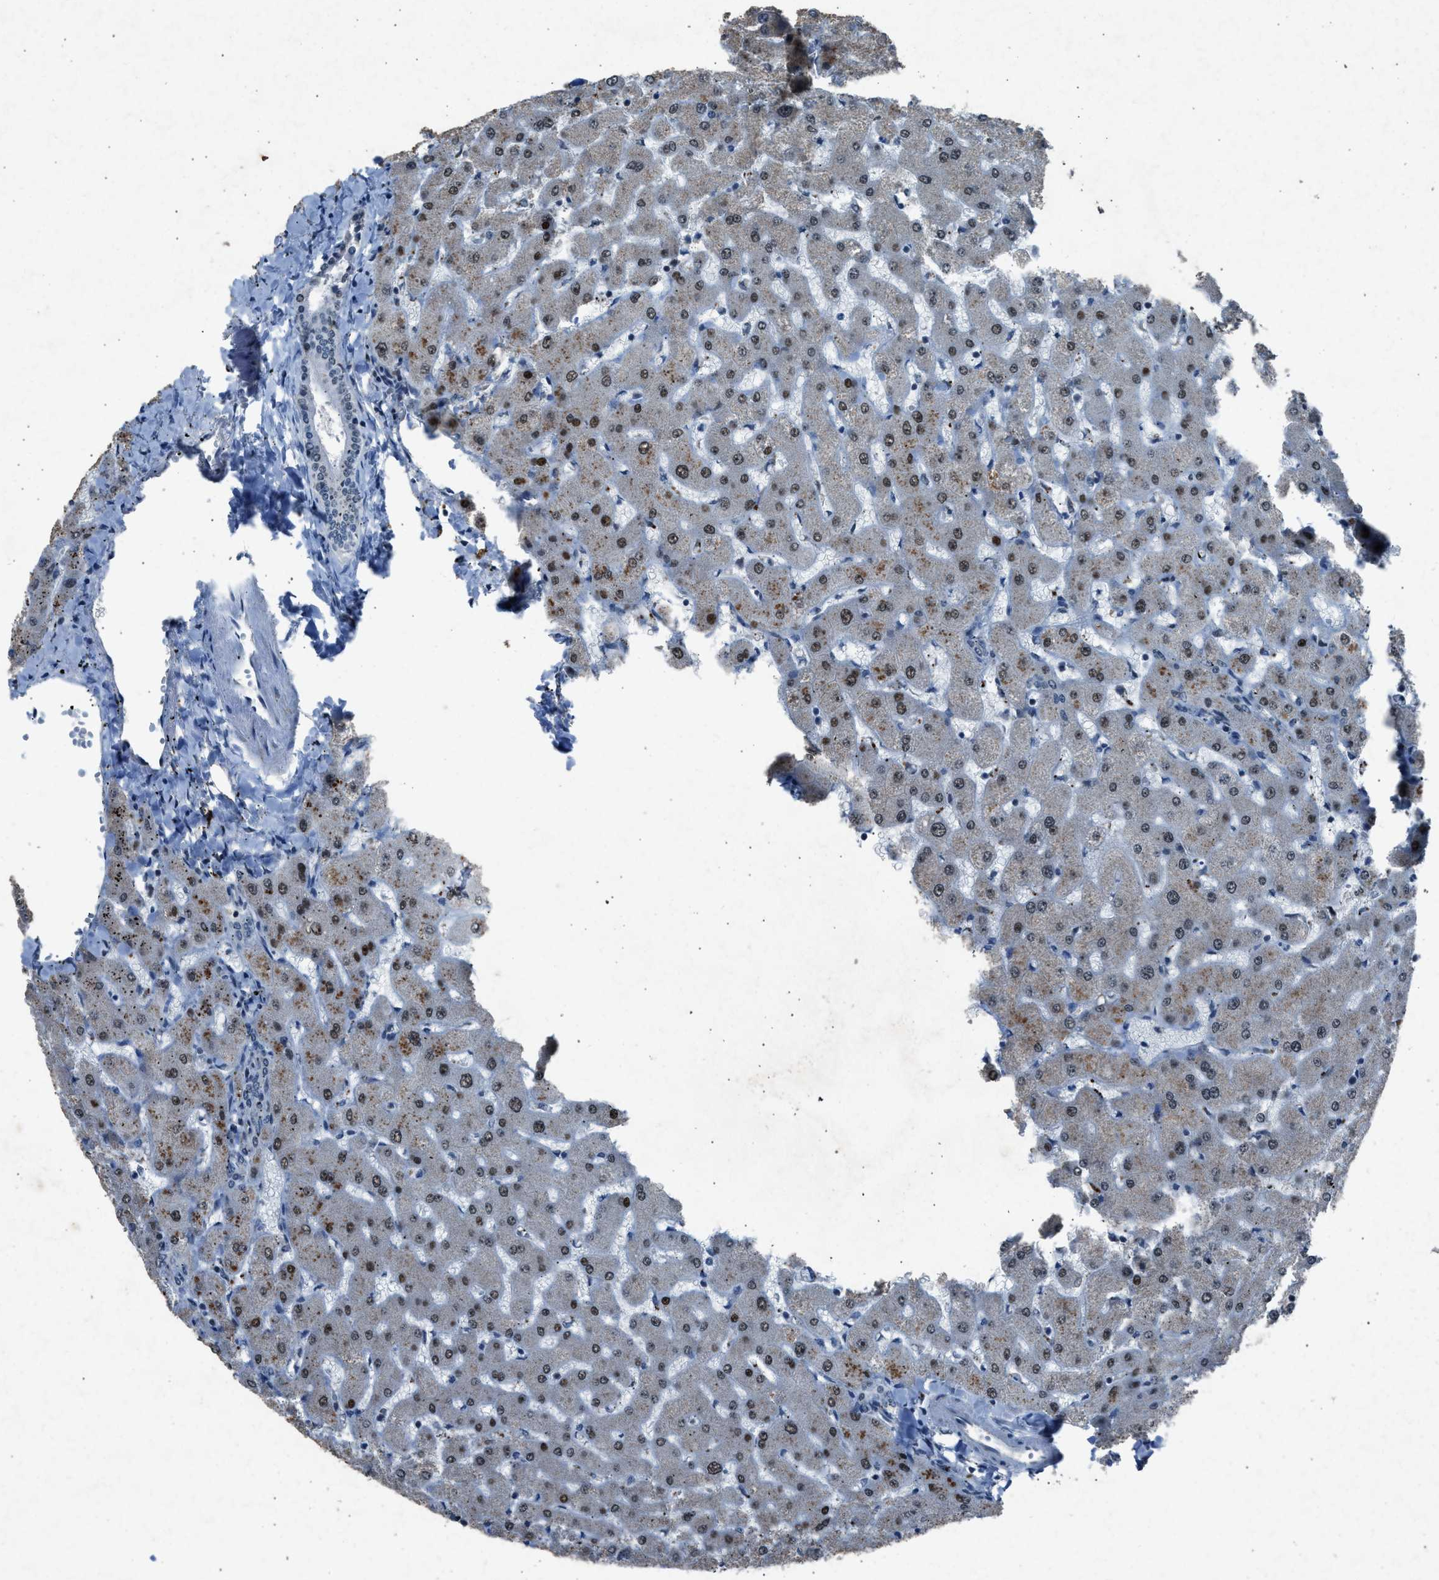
{"staining": {"intensity": "negative", "quantity": "none", "location": "none"}, "tissue": "liver", "cell_type": "Cholangiocytes", "image_type": "normal", "snomed": [{"axis": "morphology", "description": "Normal tissue, NOS"}, {"axis": "topography", "description": "Liver"}], "caption": "Micrograph shows no significant protein positivity in cholangiocytes of unremarkable liver. The staining is performed using DAB brown chromogen with nuclei counter-stained in using hematoxylin.", "gene": "ADCY1", "patient": {"sex": "female", "age": 63}}